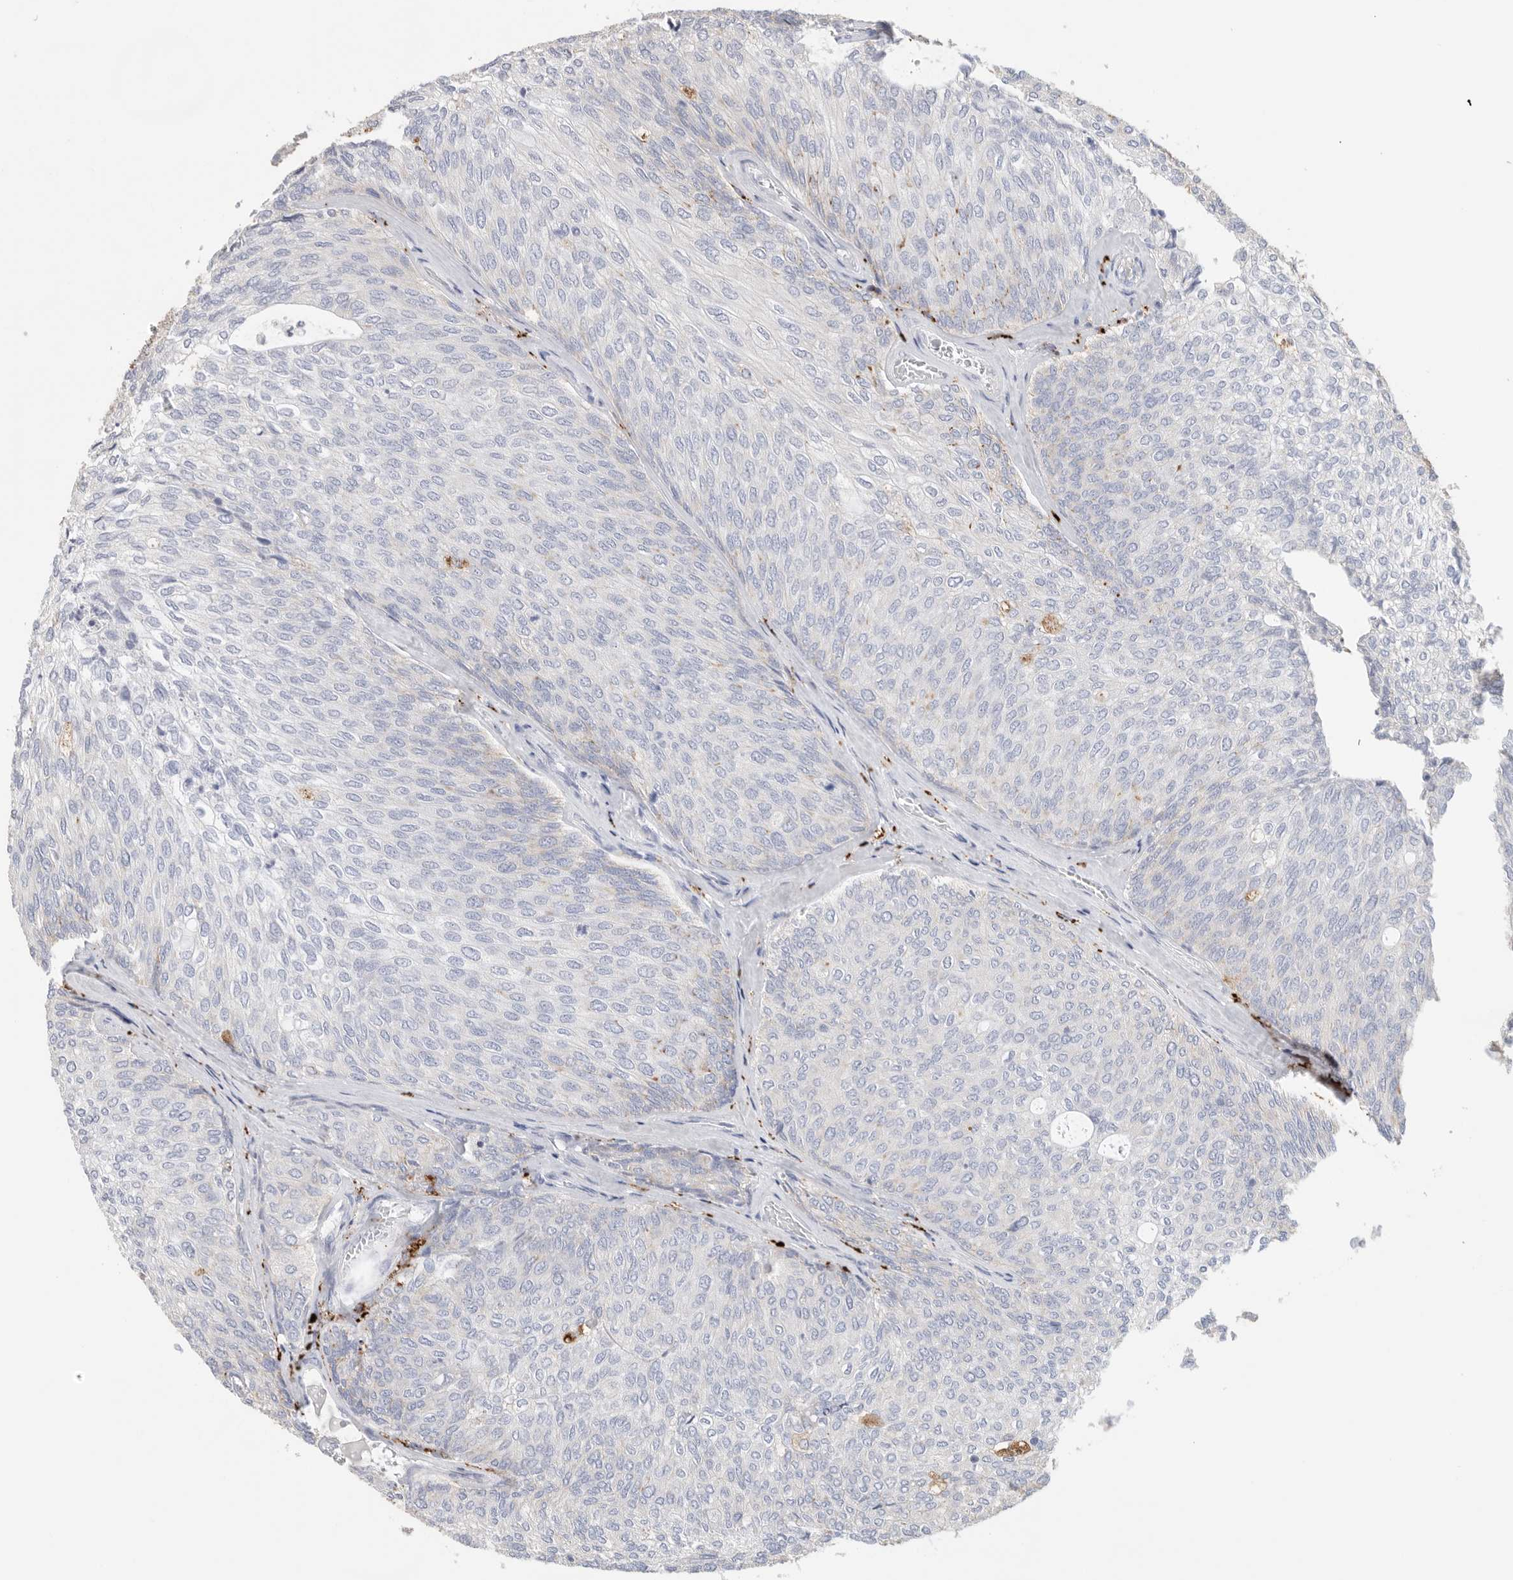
{"staining": {"intensity": "negative", "quantity": "none", "location": "none"}, "tissue": "urothelial cancer", "cell_type": "Tumor cells", "image_type": "cancer", "snomed": [{"axis": "morphology", "description": "Urothelial carcinoma, Low grade"}, {"axis": "topography", "description": "Urinary bladder"}], "caption": "Tumor cells are negative for brown protein staining in urothelial carcinoma (low-grade).", "gene": "GGH", "patient": {"sex": "female", "age": 79}}